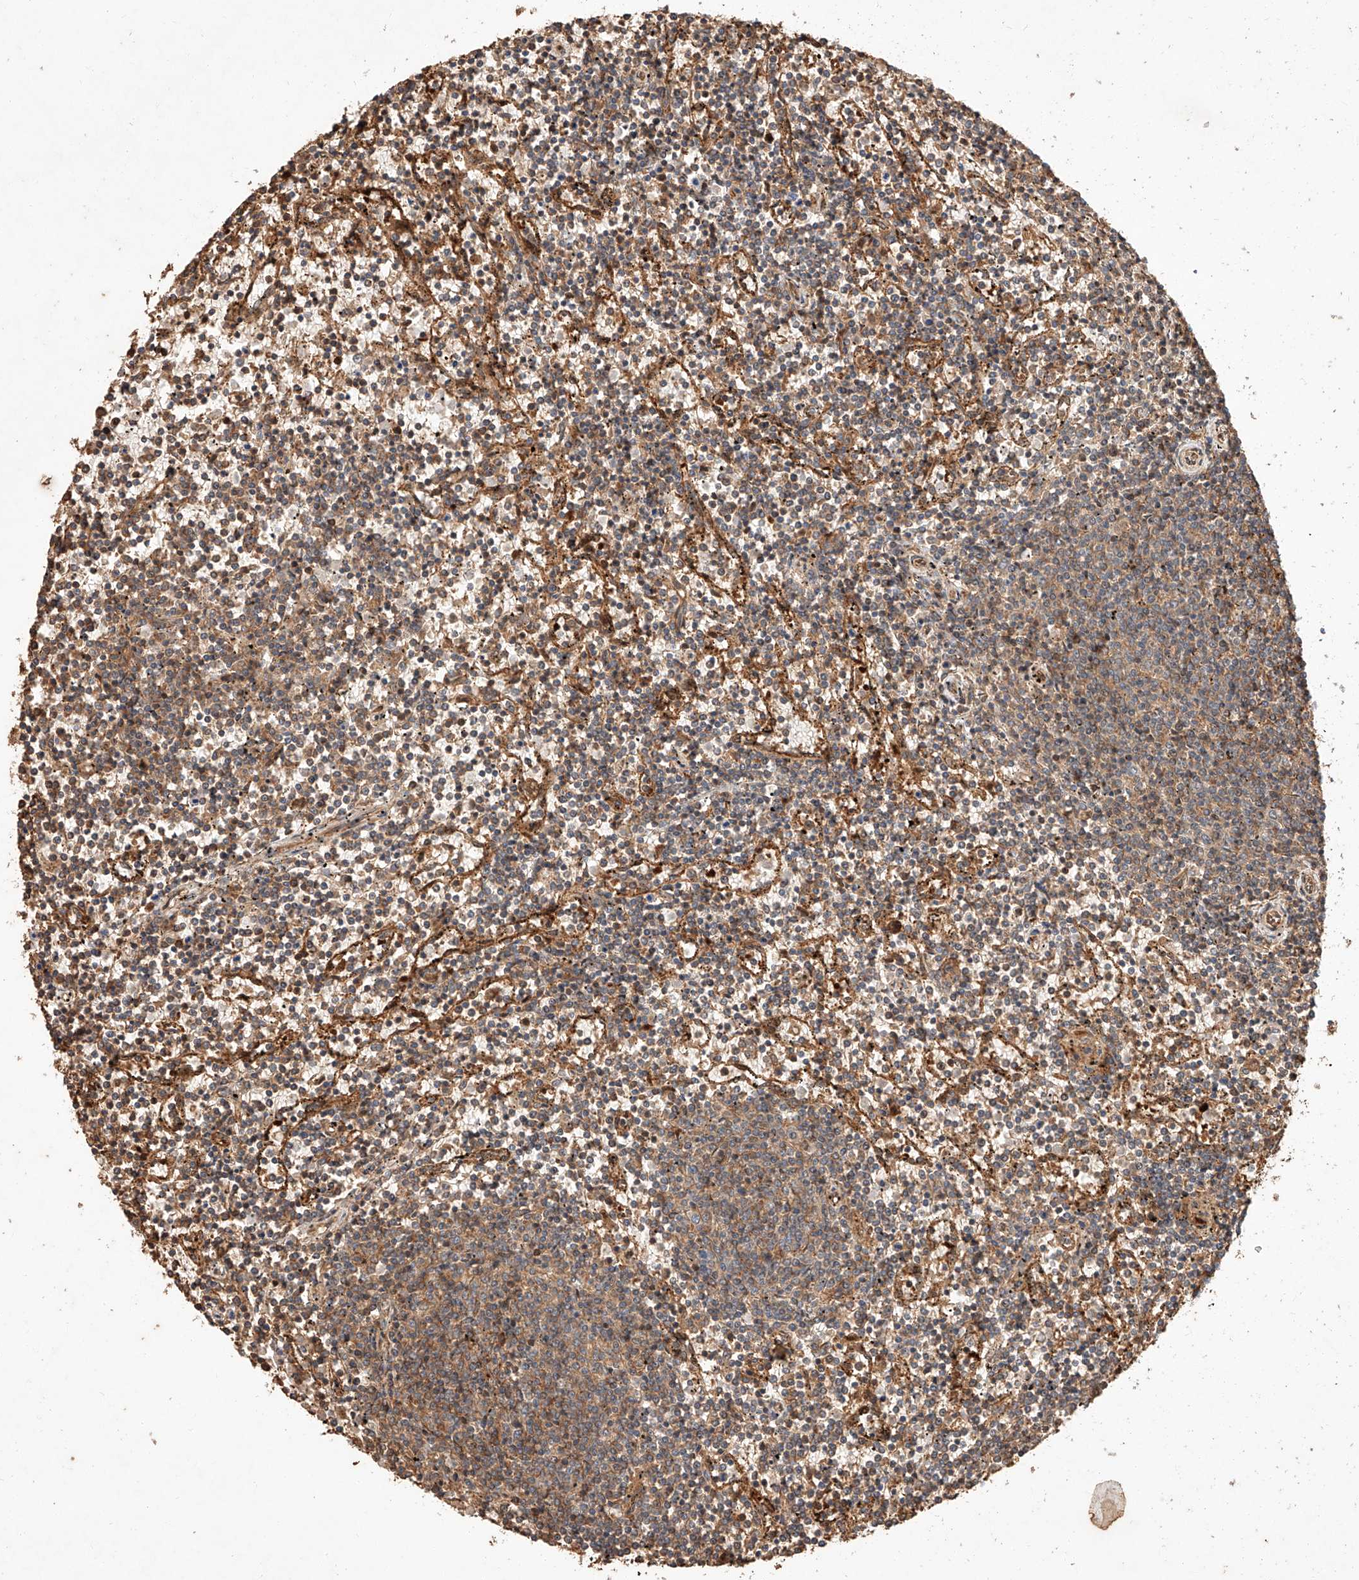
{"staining": {"intensity": "weak", "quantity": ">75%", "location": "cytoplasmic/membranous"}, "tissue": "lymphoma", "cell_type": "Tumor cells", "image_type": "cancer", "snomed": [{"axis": "morphology", "description": "Malignant lymphoma, non-Hodgkin's type, Low grade"}, {"axis": "topography", "description": "Spleen"}], "caption": "Human lymphoma stained with a protein marker shows weak staining in tumor cells.", "gene": "GHDC", "patient": {"sex": "female", "age": 50}}